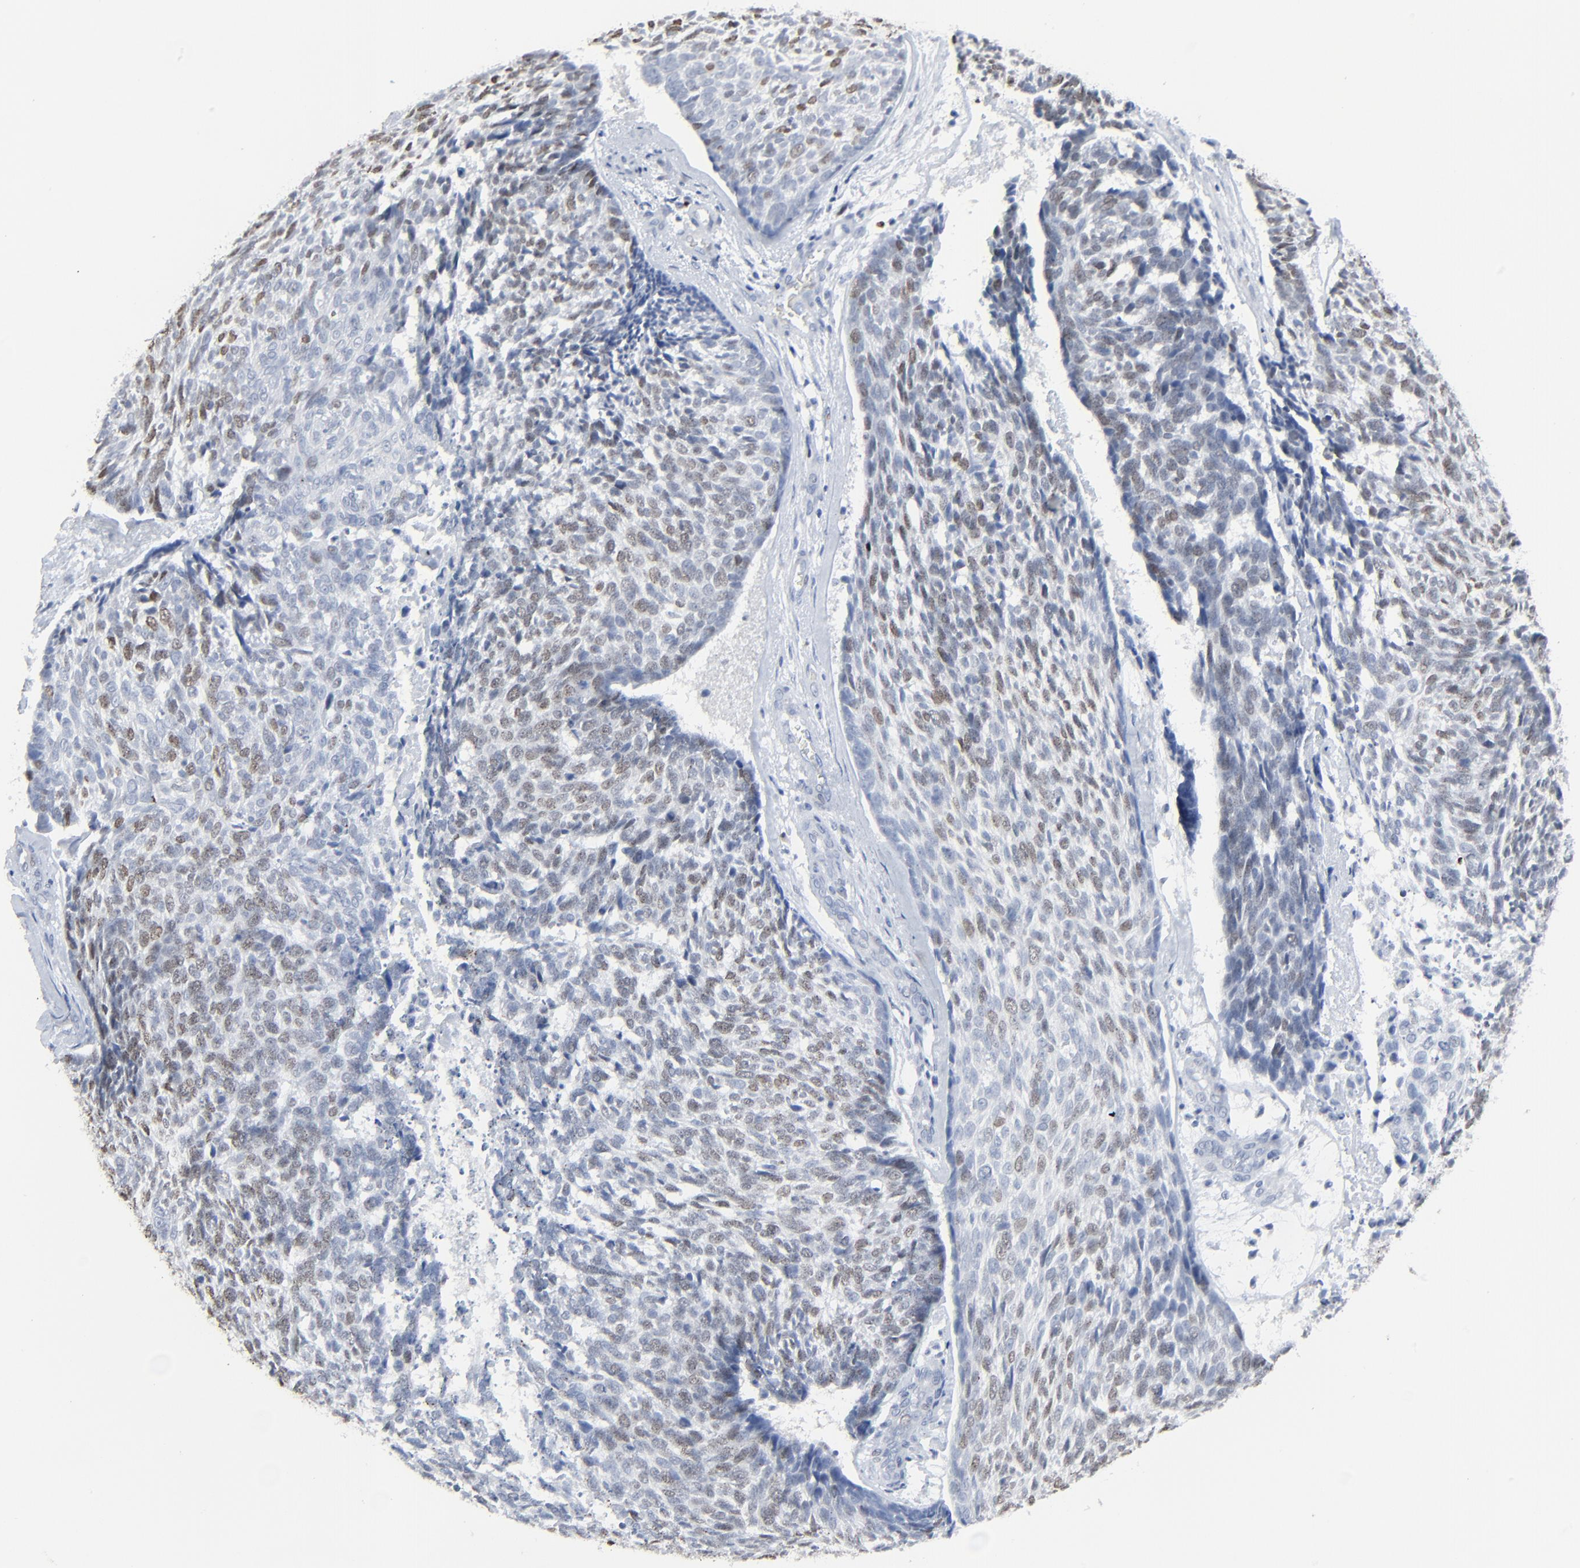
{"staining": {"intensity": "weak", "quantity": "25%-75%", "location": "nuclear"}, "tissue": "skin cancer", "cell_type": "Tumor cells", "image_type": "cancer", "snomed": [{"axis": "morphology", "description": "Basal cell carcinoma"}, {"axis": "topography", "description": "Skin"}], "caption": "Weak nuclear staining is appreciated in about 25%-75% of tumor cells in basal cell carcinoma (skin).", "gene": "BIRC3", "patient": {"sex": "male", "age": 72}}